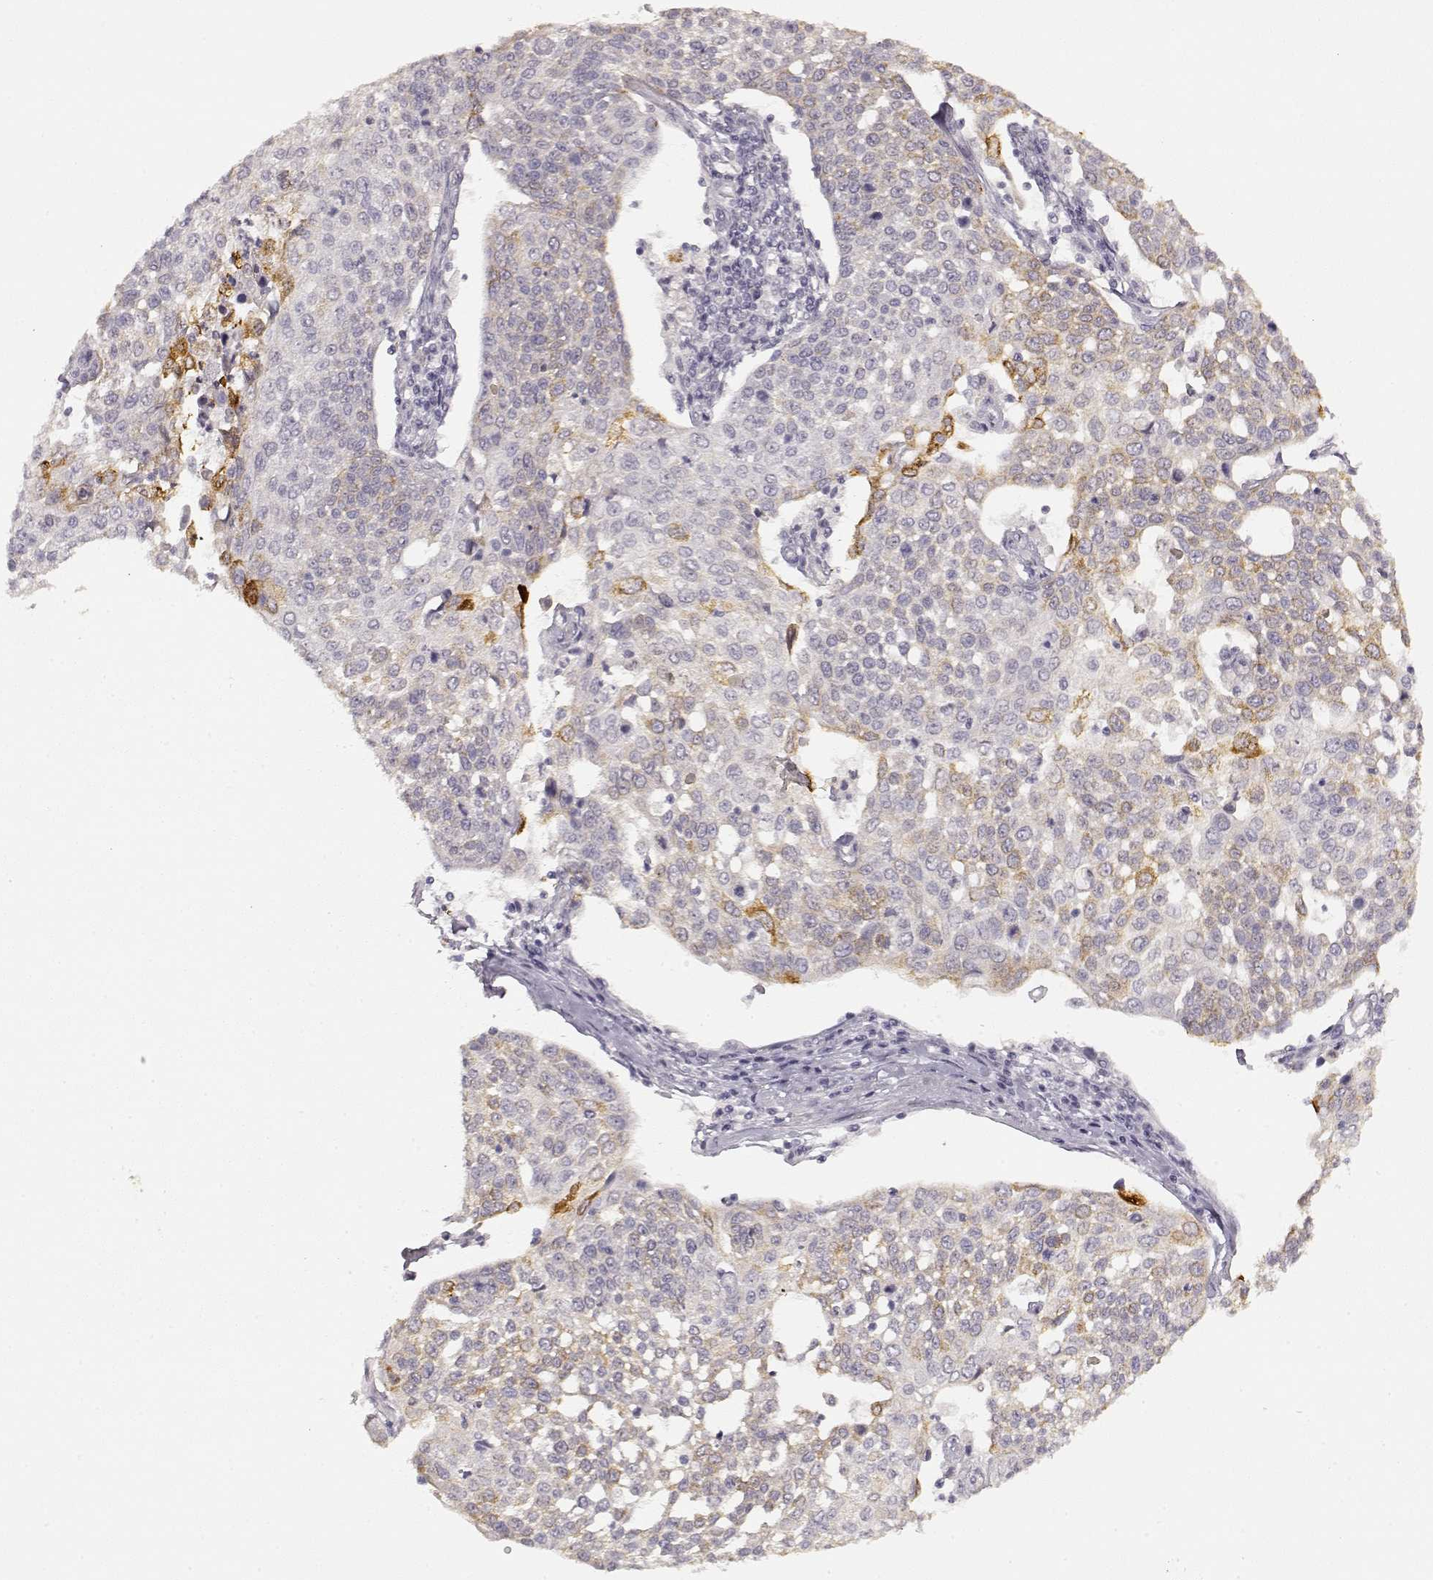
{"staining": {"intensity": "moderate", "quantity": "<25%", "location": "cytoplasmic/membranous"}, "tissue": "cervical cancer", "cell_type": "Tumor cells", "image_type": "cancer", "snomed": [{"axis": "morphology", "description": "Squamous cell carcinoma, NOS"}, {"axis": "topography", "description": "Cervix"}], "caption": "Brown immunohistochemical staining in human cervical squamous cell carcinoma shows moderate cytoplasmic/membranous staining in about <25% of tumor cells. Immunohistochemistry (ihc) stains the protein of interest in brown and the nuclei are stained blue.", "gene": "LAMC2", "patient": {"sex": "female", "age": 34}}